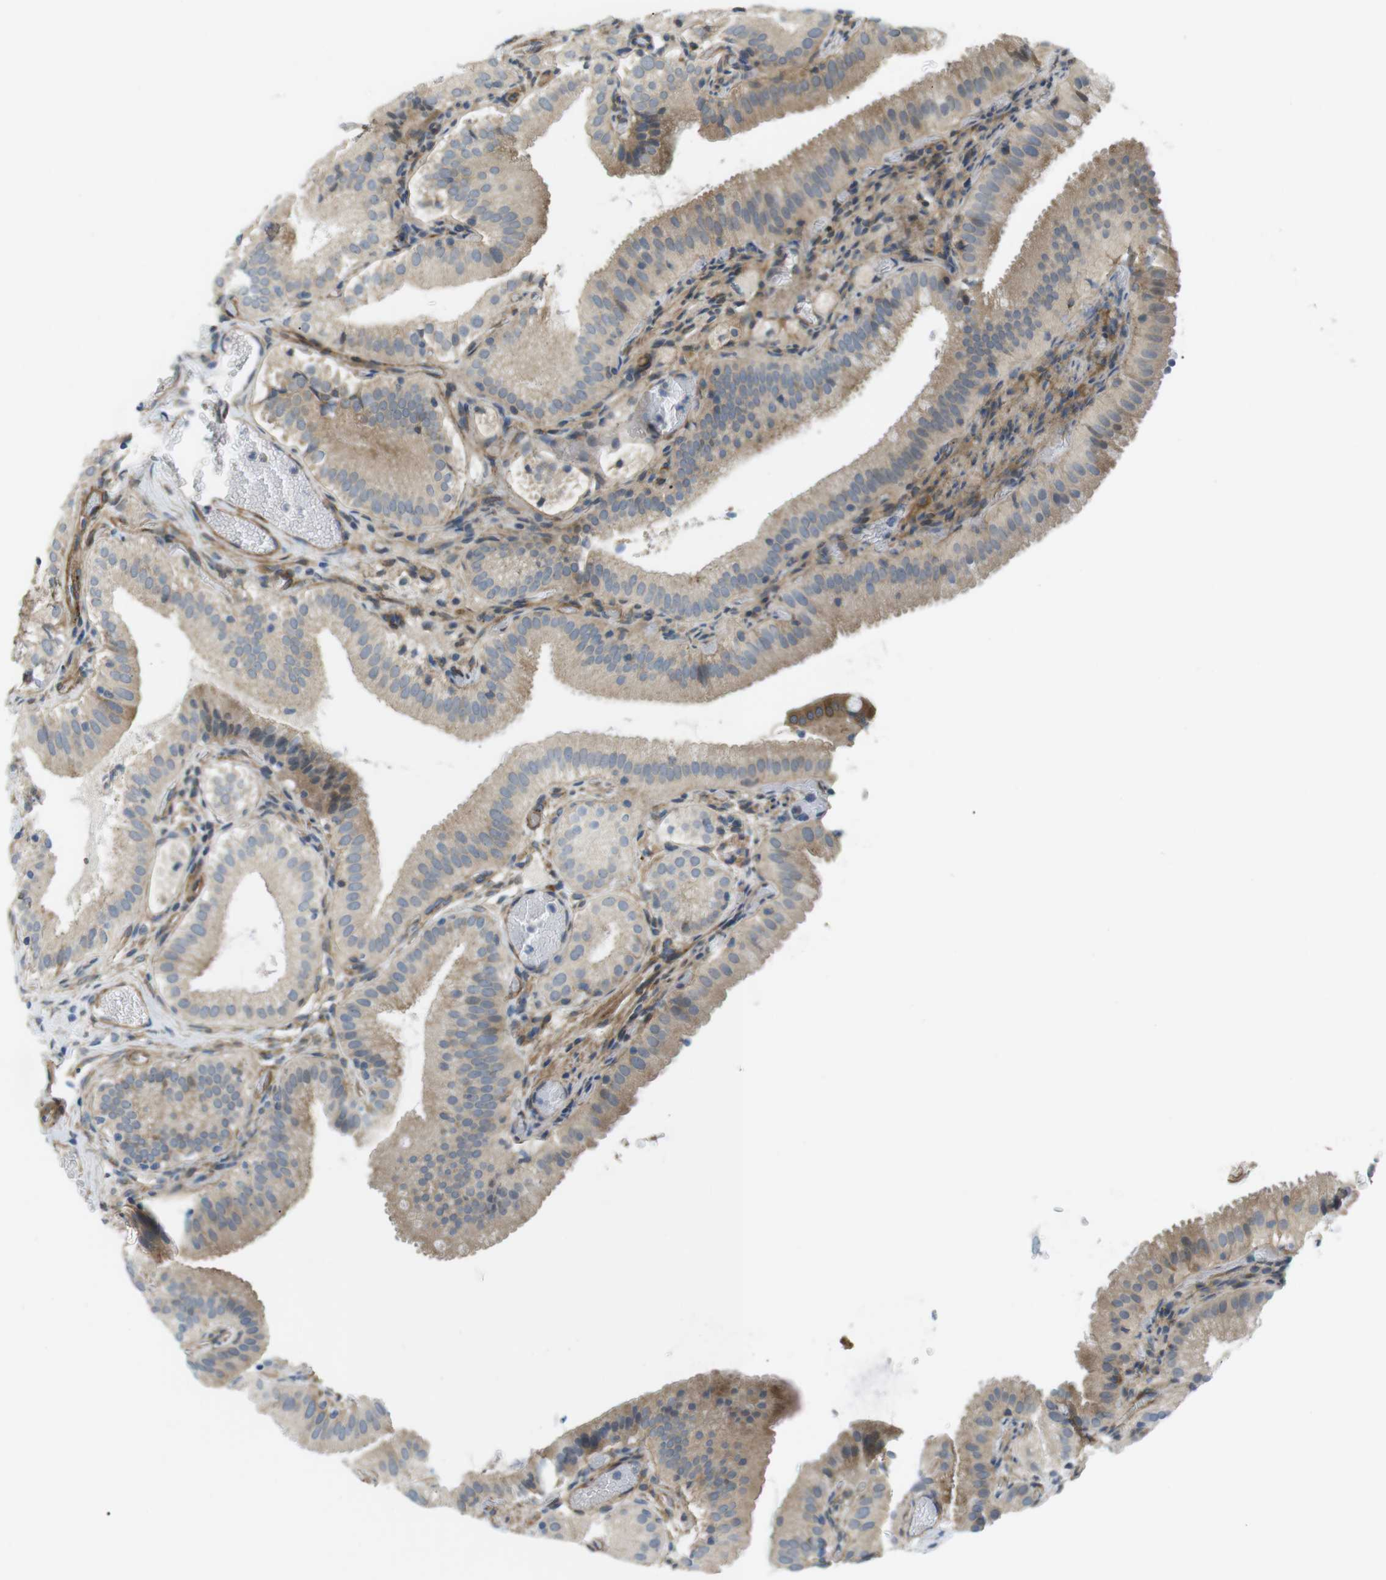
{"staining": {"intensity": "weak", "quantity": ">75%", "location": "cytoplasmic/membranous"}, "tissue": "gallbladder", "cell_type": "Glandular cells", "image_type": "normal", "snomed": [{"axis": "morphology", "description": "Normal tissue, NOS"}, {"axis": "topography", "description": "Gallbladder"}], "caption": "Brown immunohistochemical staining in normal human gallbladder shows weak cytoplasmic/membranous expression in about >75% of glandular cells.", "gene": "KANK2", "patient": {"sex": "male", "age": 54}}